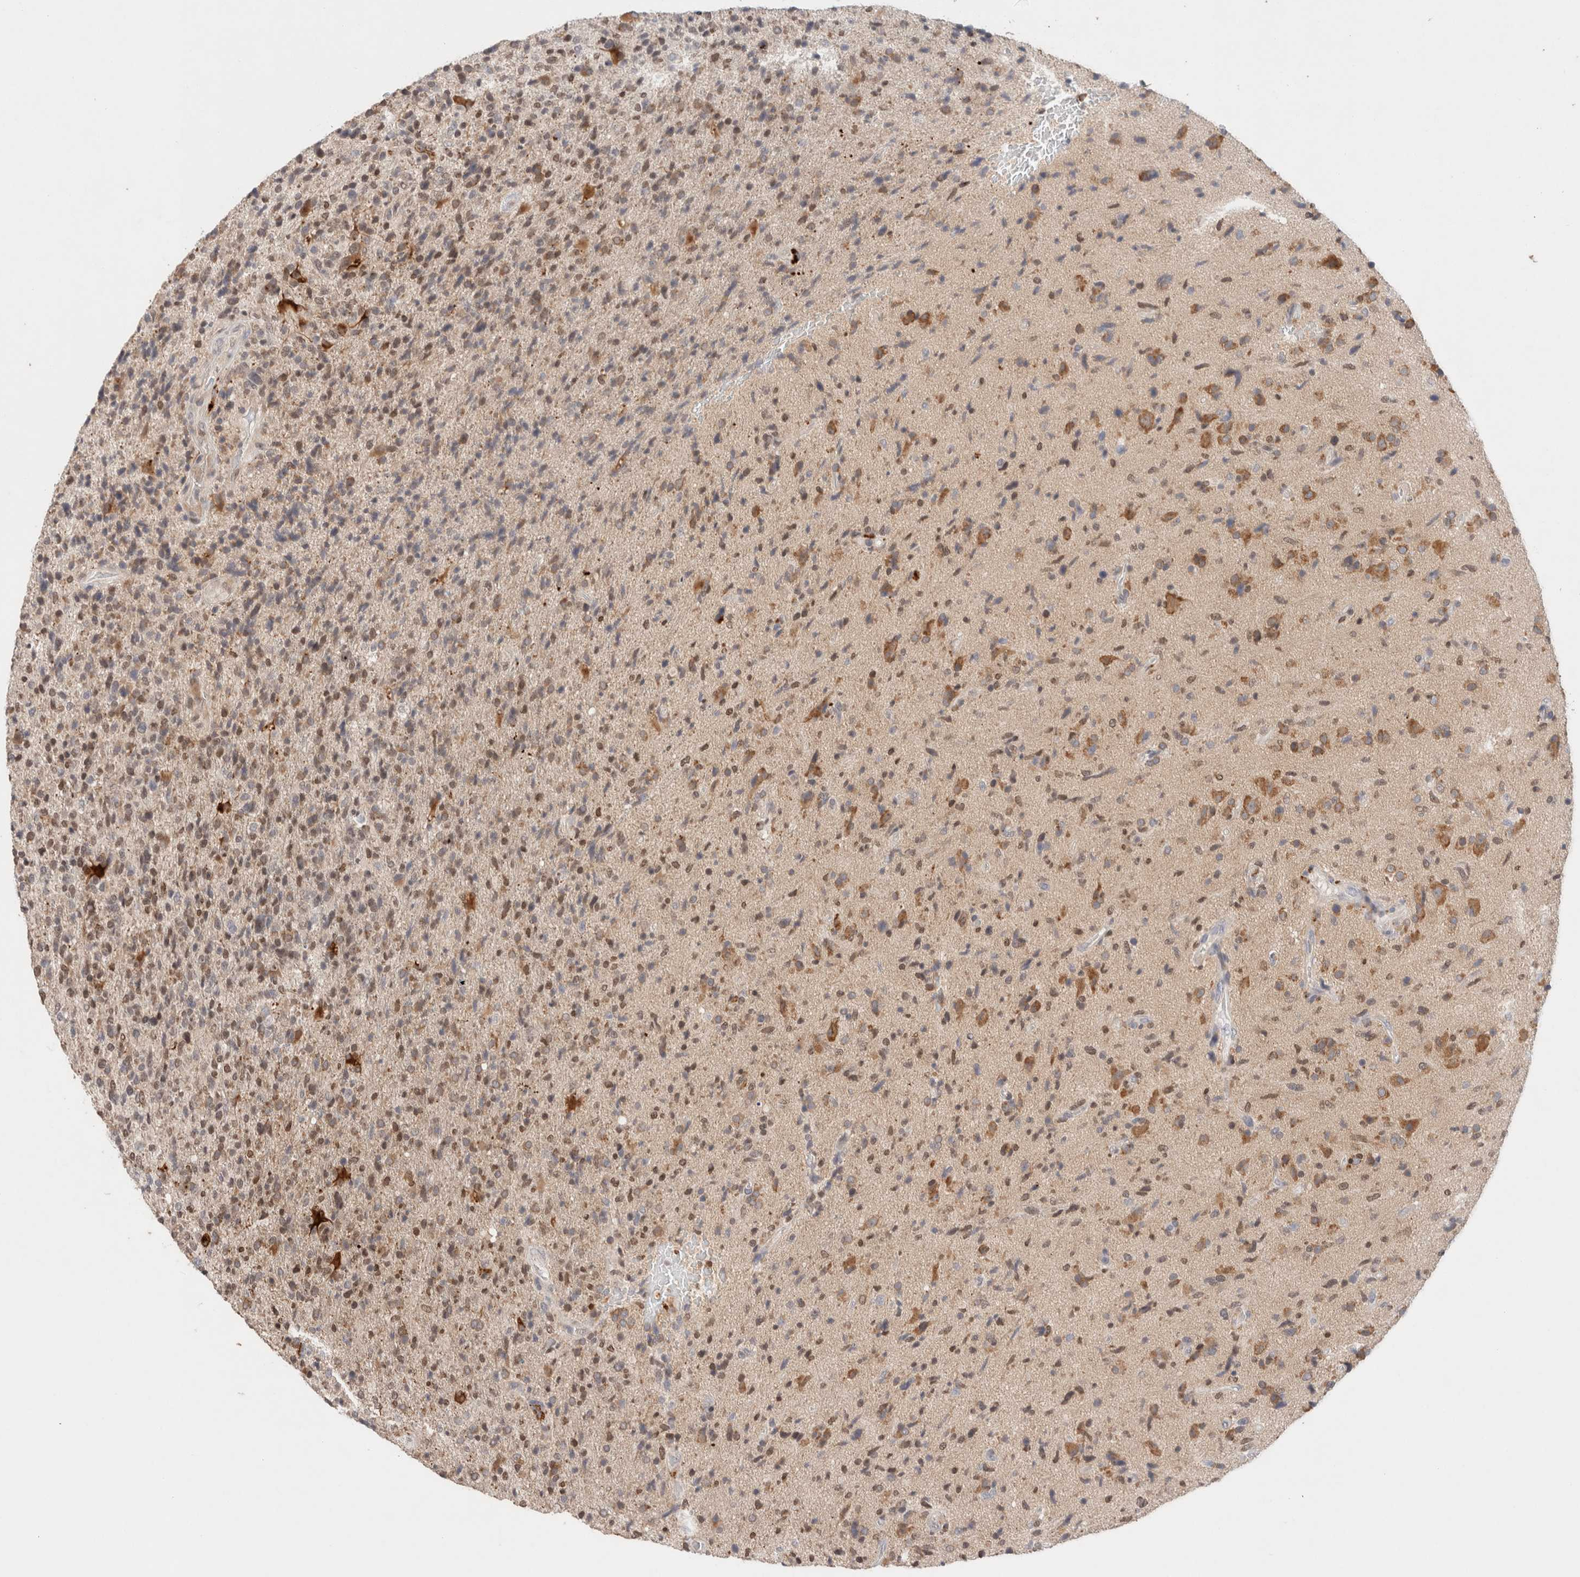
{"staining": {"intensity": "moderate", "quantity": "25%-75%", "location": "cytoplasmic/membranous,nuclear"}, "tissue": "glioma", "cell_type": "Tumor cells", "image_type": "cancer", "snomed": [{"axis": "morphology", "description": "Glioma, malignant, High grade"}, {"axis": "topography", "description": "Brain"}], "caption": "DAB immunohistochemical staining of glioma reveals moderate cytoplasmic/membranous and nuclear protein staining in approximately 25%-75% of tumor cells.", "gene": "ERI3", "patient": {"sex": "male", "age": 72}}